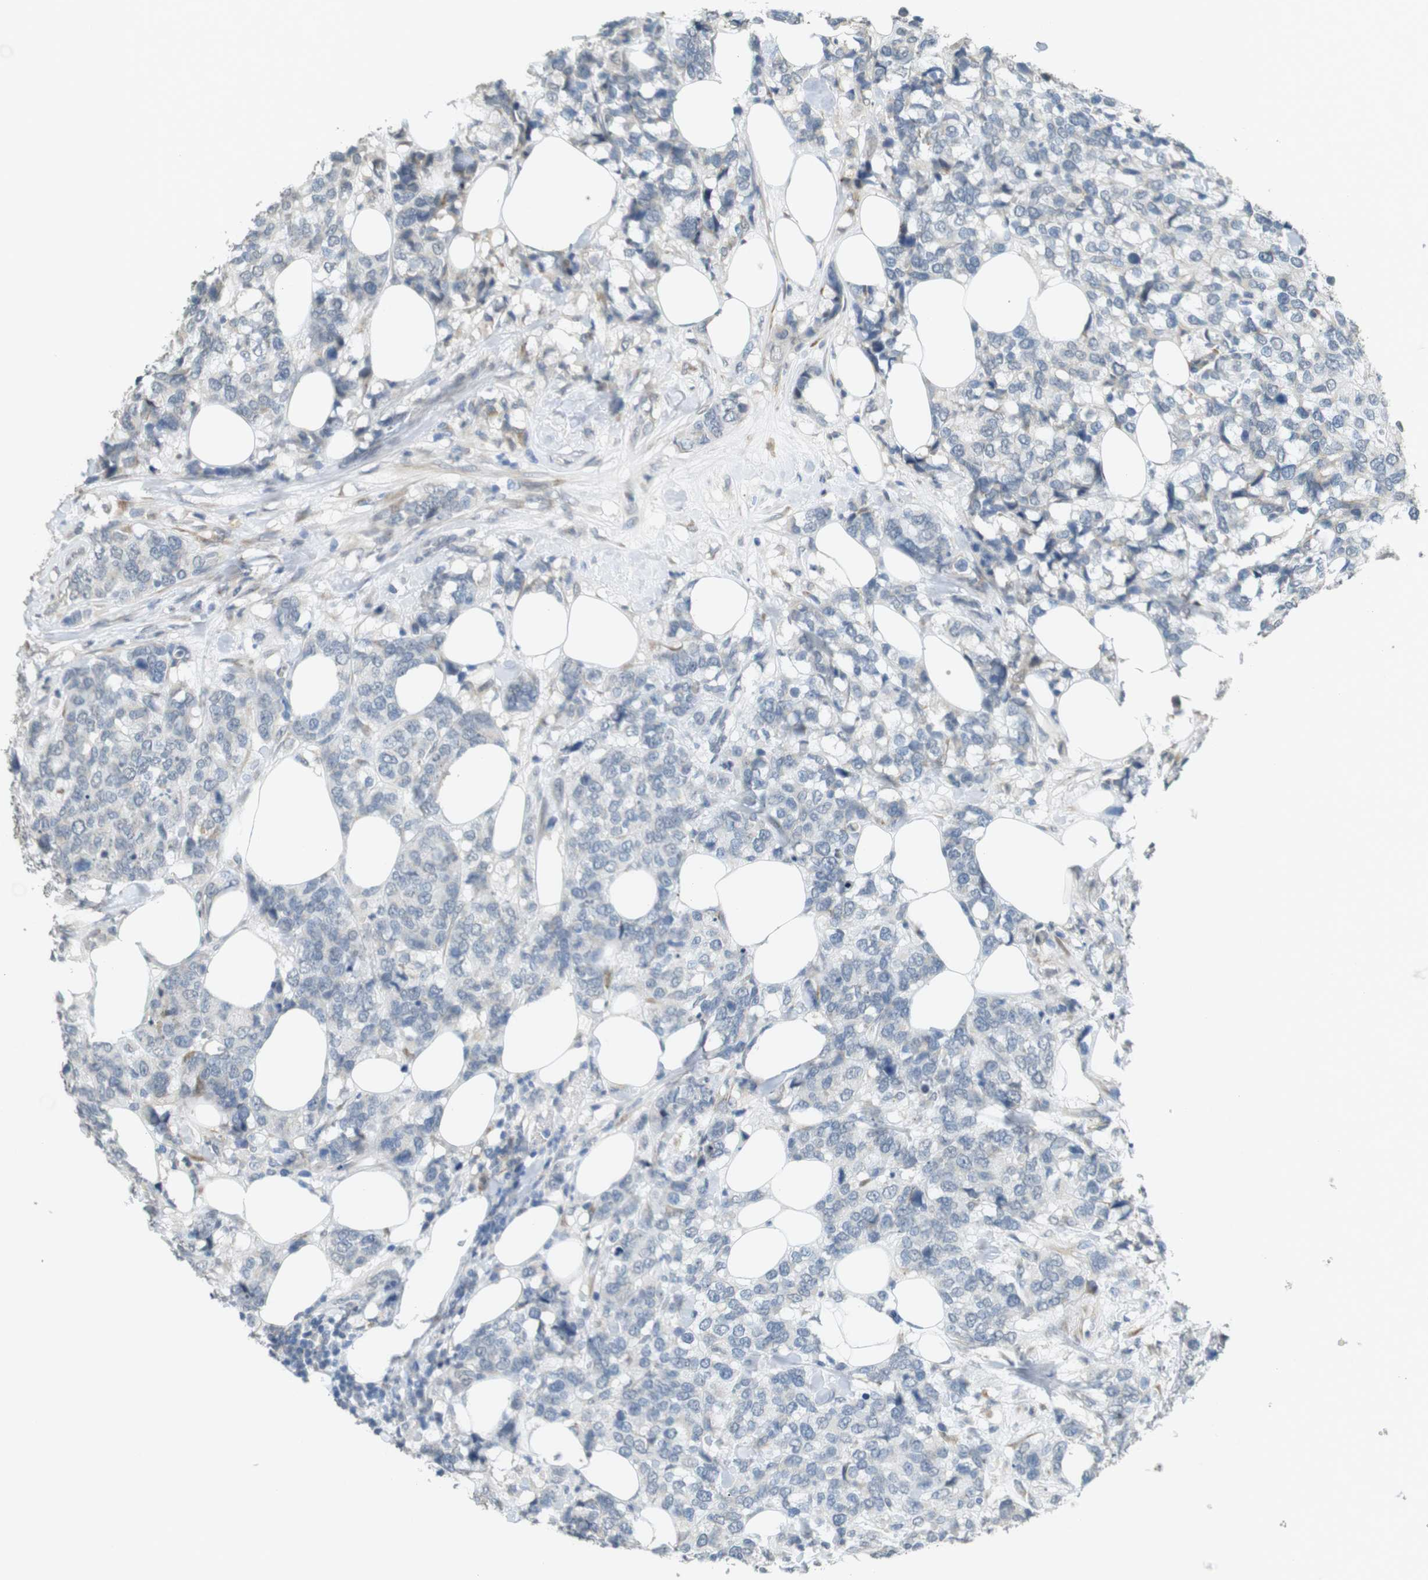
{"staining": {"intensity": "negative", "quantity": "none", "location": "none"}, "tissue": "breast cancer", "cell_type": "Tumor cells", "image_type": "cancer", "snomed": [{"axis": "morphology", "description": "Lobular carcinoma"}, {"axis": "topography", "description": "Breast"}], "caption": "Breast lobular carcinoma stained for a protein using immunohistochemistry (IHC) exhibits no expression tumor cells.", "gene": "FZD10", "patient": {"sex": "female", "age": 59}}